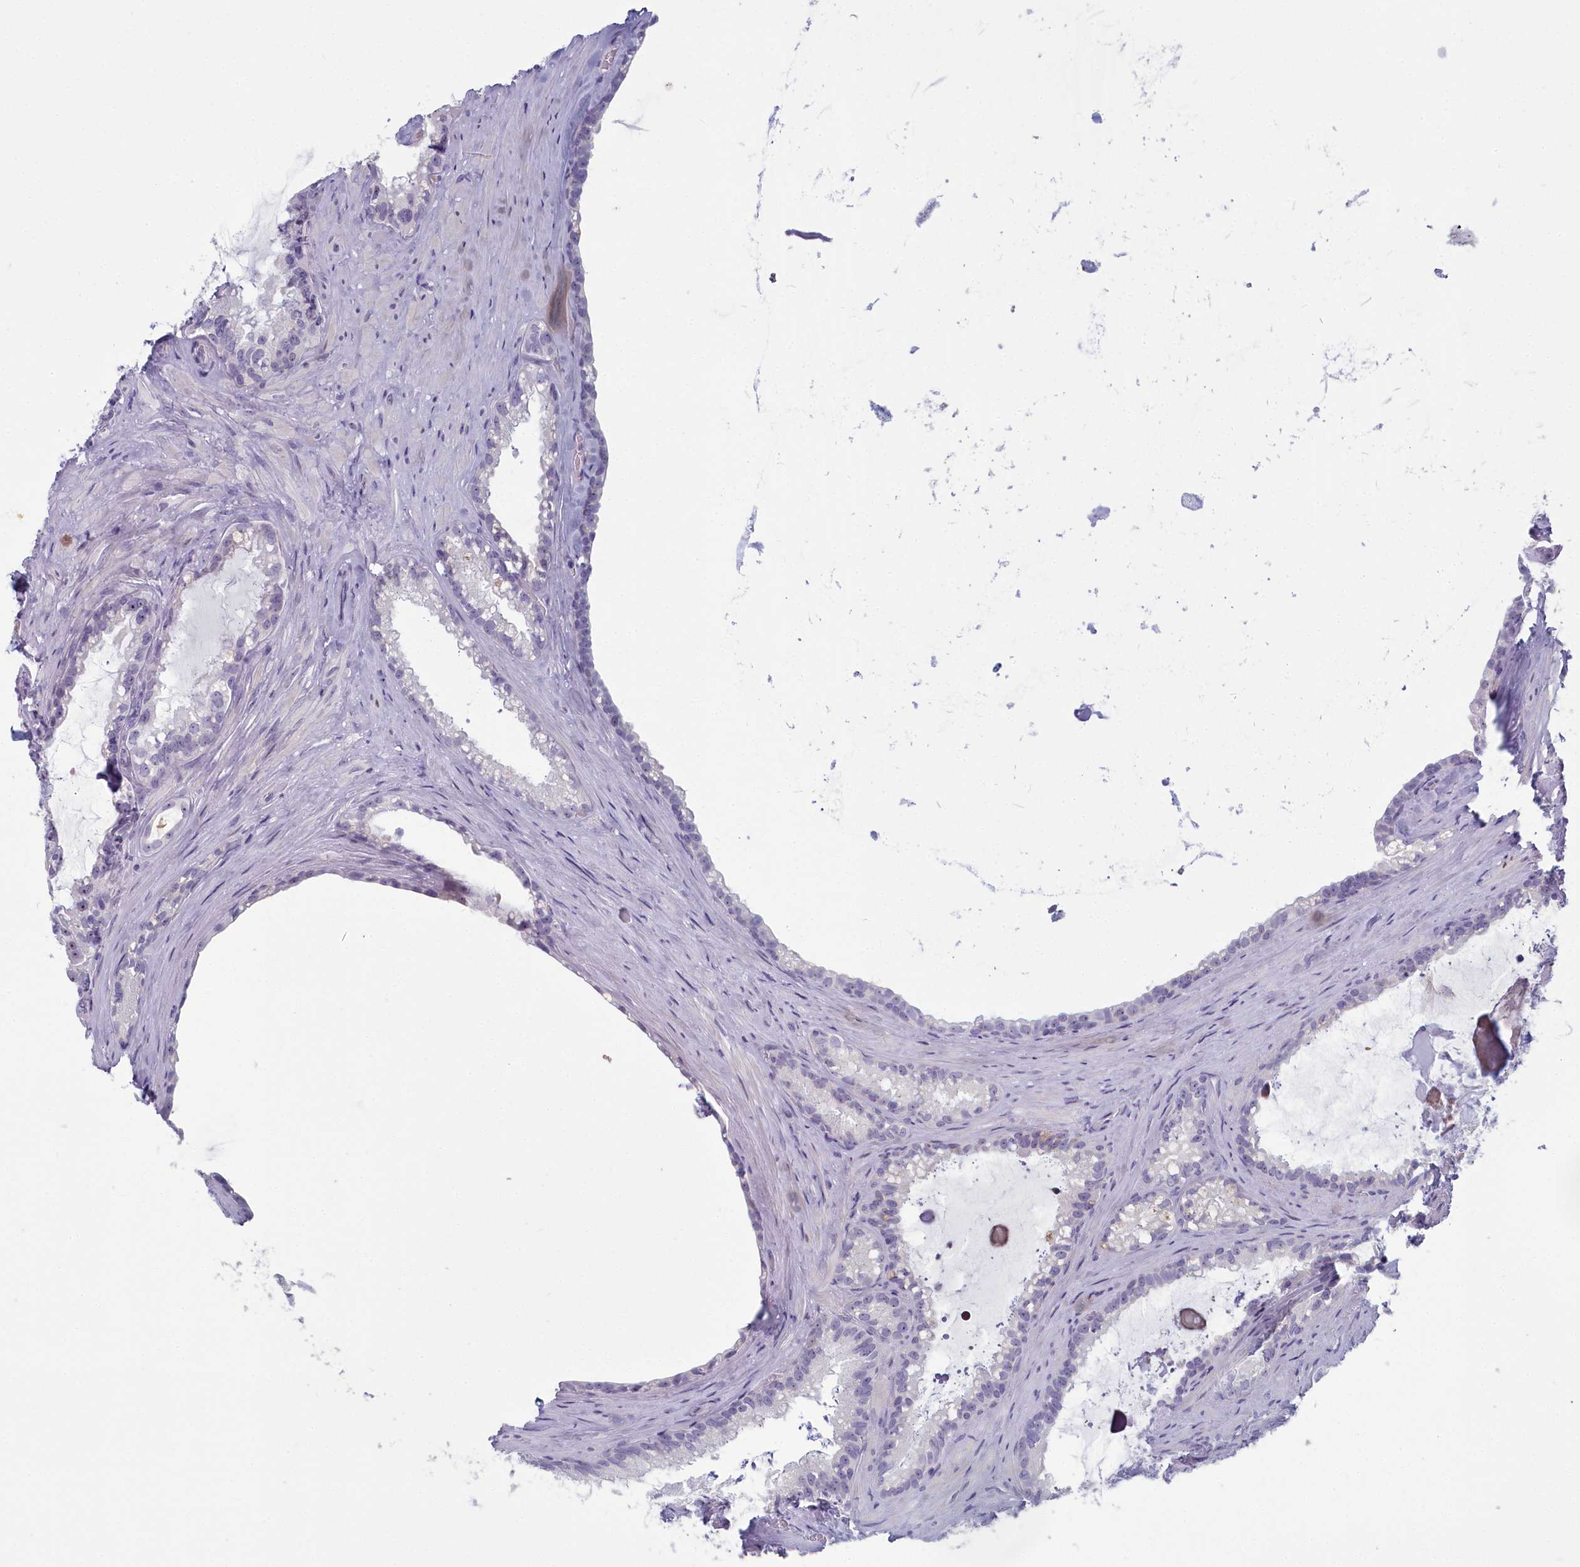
{"staining": {"intensity": "weak", "quantity": "<25%", "location": "nuclear"}, "tissue": "seminal vesicle", "cell_type": "Glandular cells", "image_type": "normal", "snomed": [{"axis": "morphology", "description": "Normal tissue, NOS"}, {"axis": "topography", "description": "Prostate"}, {"axis": "topography", "description": "Seminal veicle"}], "caption": "The photomicrograph exhibits no significant staining in glandular cells of seminal vesicle.", "gene": "INSYN2A", "patient": {"sex": "male", "age": 79}}